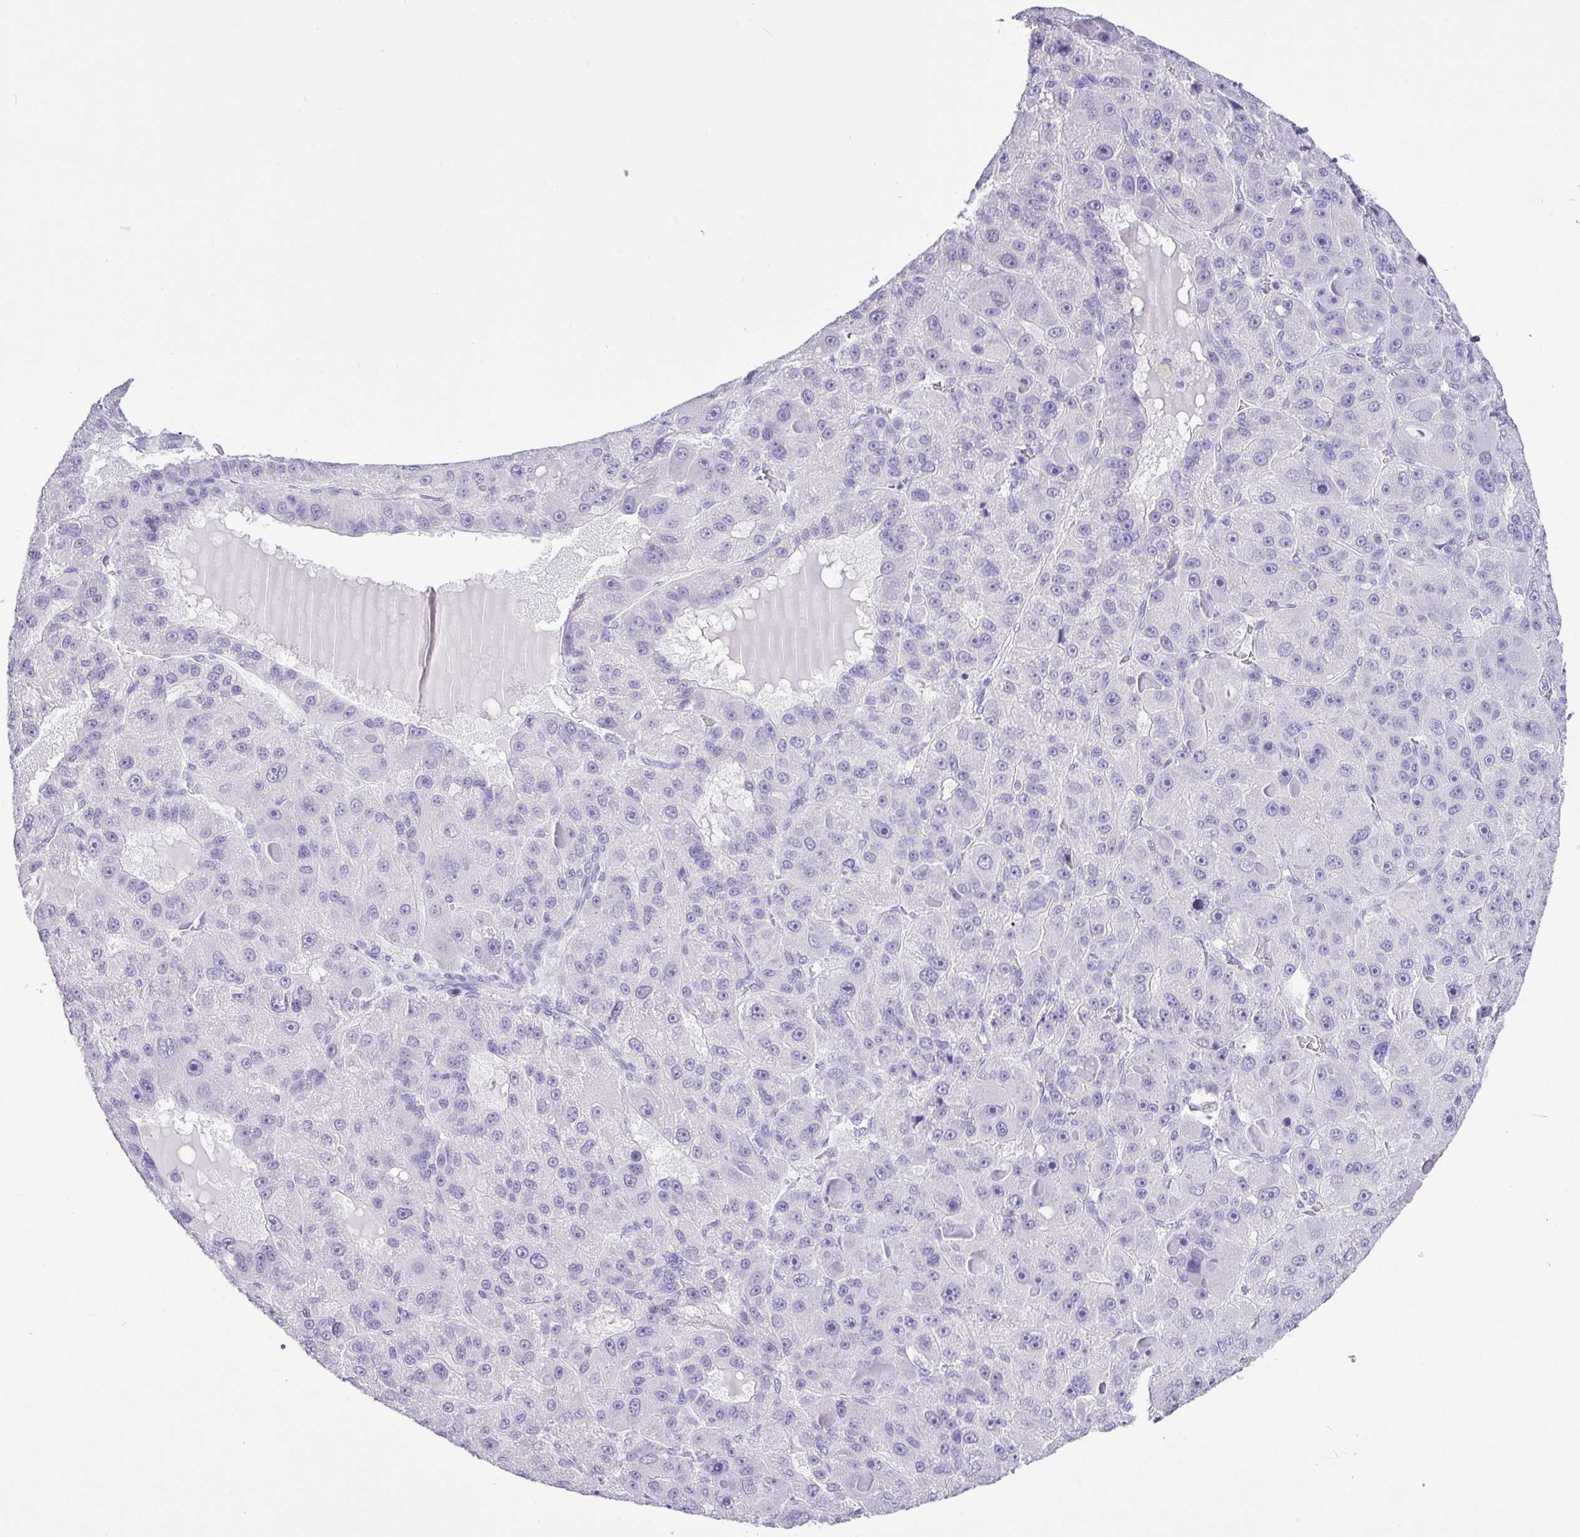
{"staining": {"intensity": "negative", "quantity": "none", "location": "none"}, "tissue": "liver cancer", "cell_type": "Tumor cells", "image_type": "cancer", "snomed": [{"axis": "morphology", "description": "Carcinoma, Hepatocellular, NOS"}, {"axis": "topography", "description": "Liver"}], "caption": "Liver cancer stained for a protein using immunohistochemistry (IHC) exhibits no staining tumor cells.", "gene": "ZG16", "patient": {"sex": "male", "age": 76}}